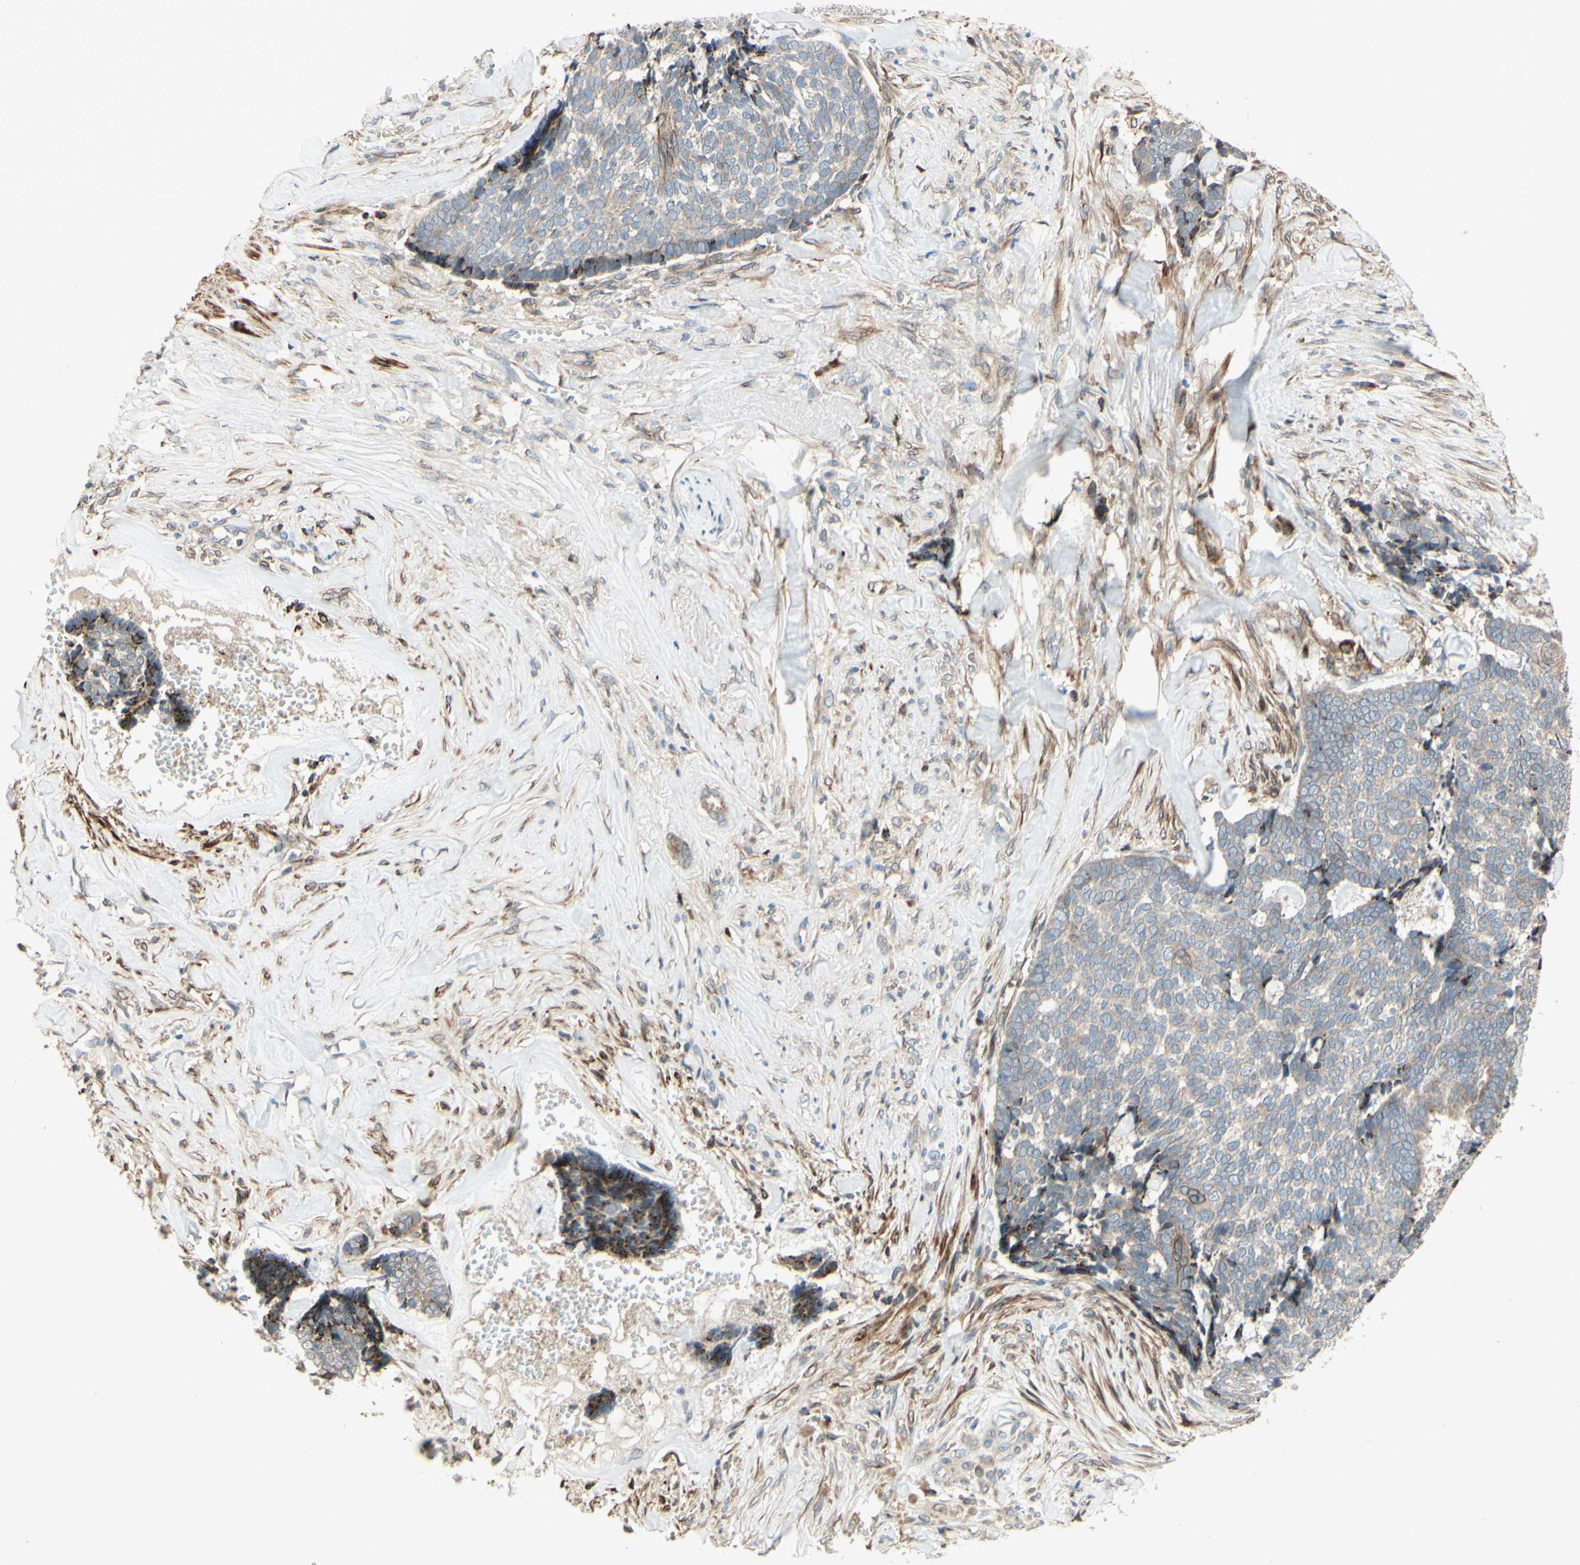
{"staining": {"intensity": "moderate", "quantity": "<25%", "location": "cytoplasmic/membranous"}, "tissue": "skin cancer", "cell_type": "Tumor cells", "image_type": "cancer", "snomed": [{"axis": "morphology", "description": "Basal cell carcinoma"}, {"axis": "topography", "description": "Skin"}], "caption": "Brown immunohistochemical staining in basal cell carcinoma (skin) displays moderate cytoplasmic/membranous expression in approximately <25% of tumor cells.", "gene": "PTPRU", "patient": {"sex": "male", "age": 84}}